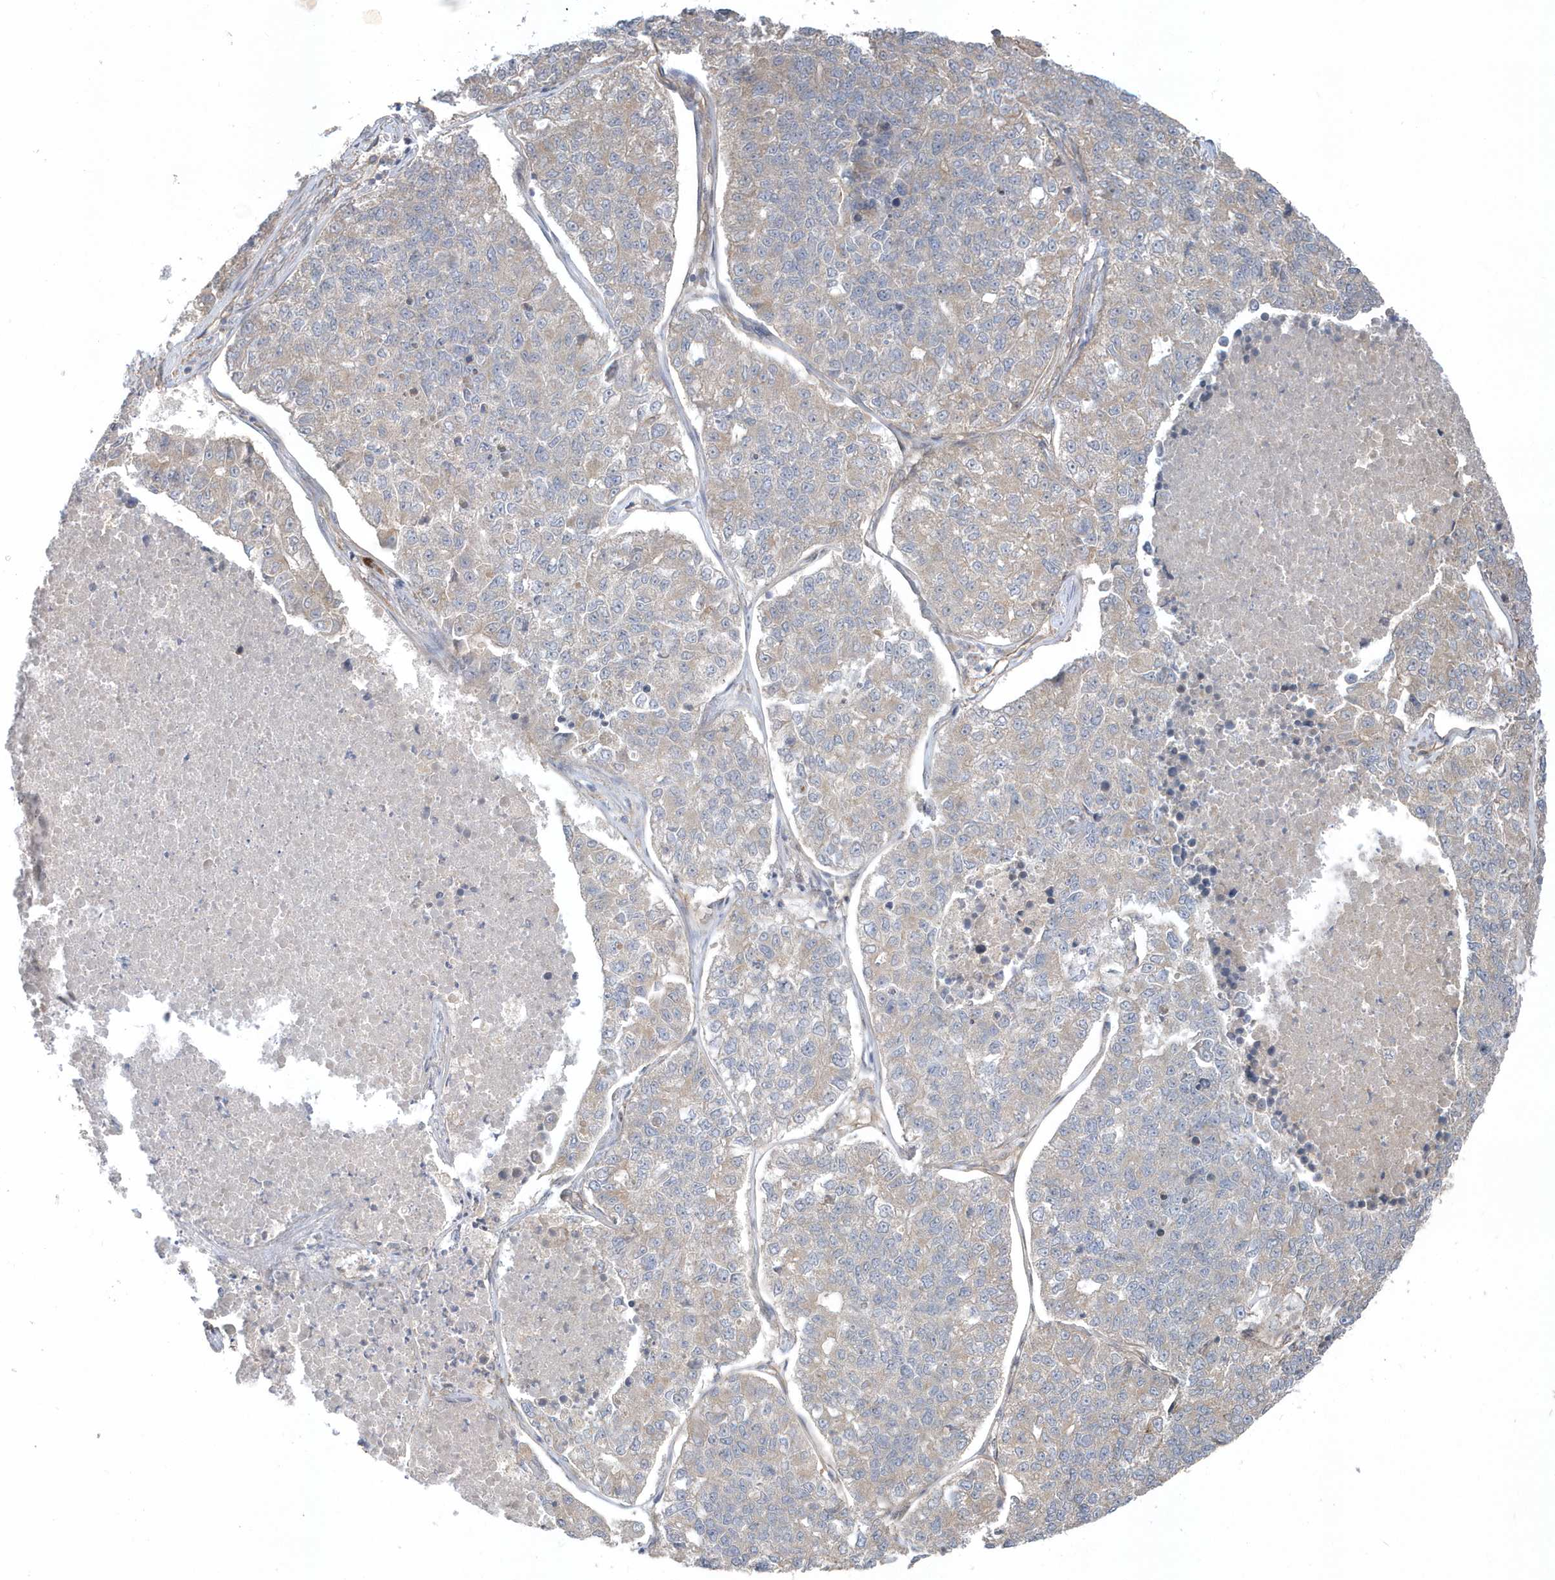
{"staining": {"intensity": "negative", "quantity": "none", "location": "none"}, "tissue": "lung cancer", "cell_type": "Tumor cells", "image_type": "cancer", "snomed": [{"axis": "morphology", "description": "Adenocarcinoma, NOS"}, {"axis": "topography", "description": "Lung"}], "caption": "This photomicrograph is of lung cancer (adenocarcinoma) stained with immunohistochemistry to label a protein in brown with the nuclei are counter-stained blue. There is no positivity in tumor cells. (Immunohistochemistry, brightfield microscopy, high magnification).", "gene": "ACTR1A", "patient": {"sex": "male", "age": 49}}